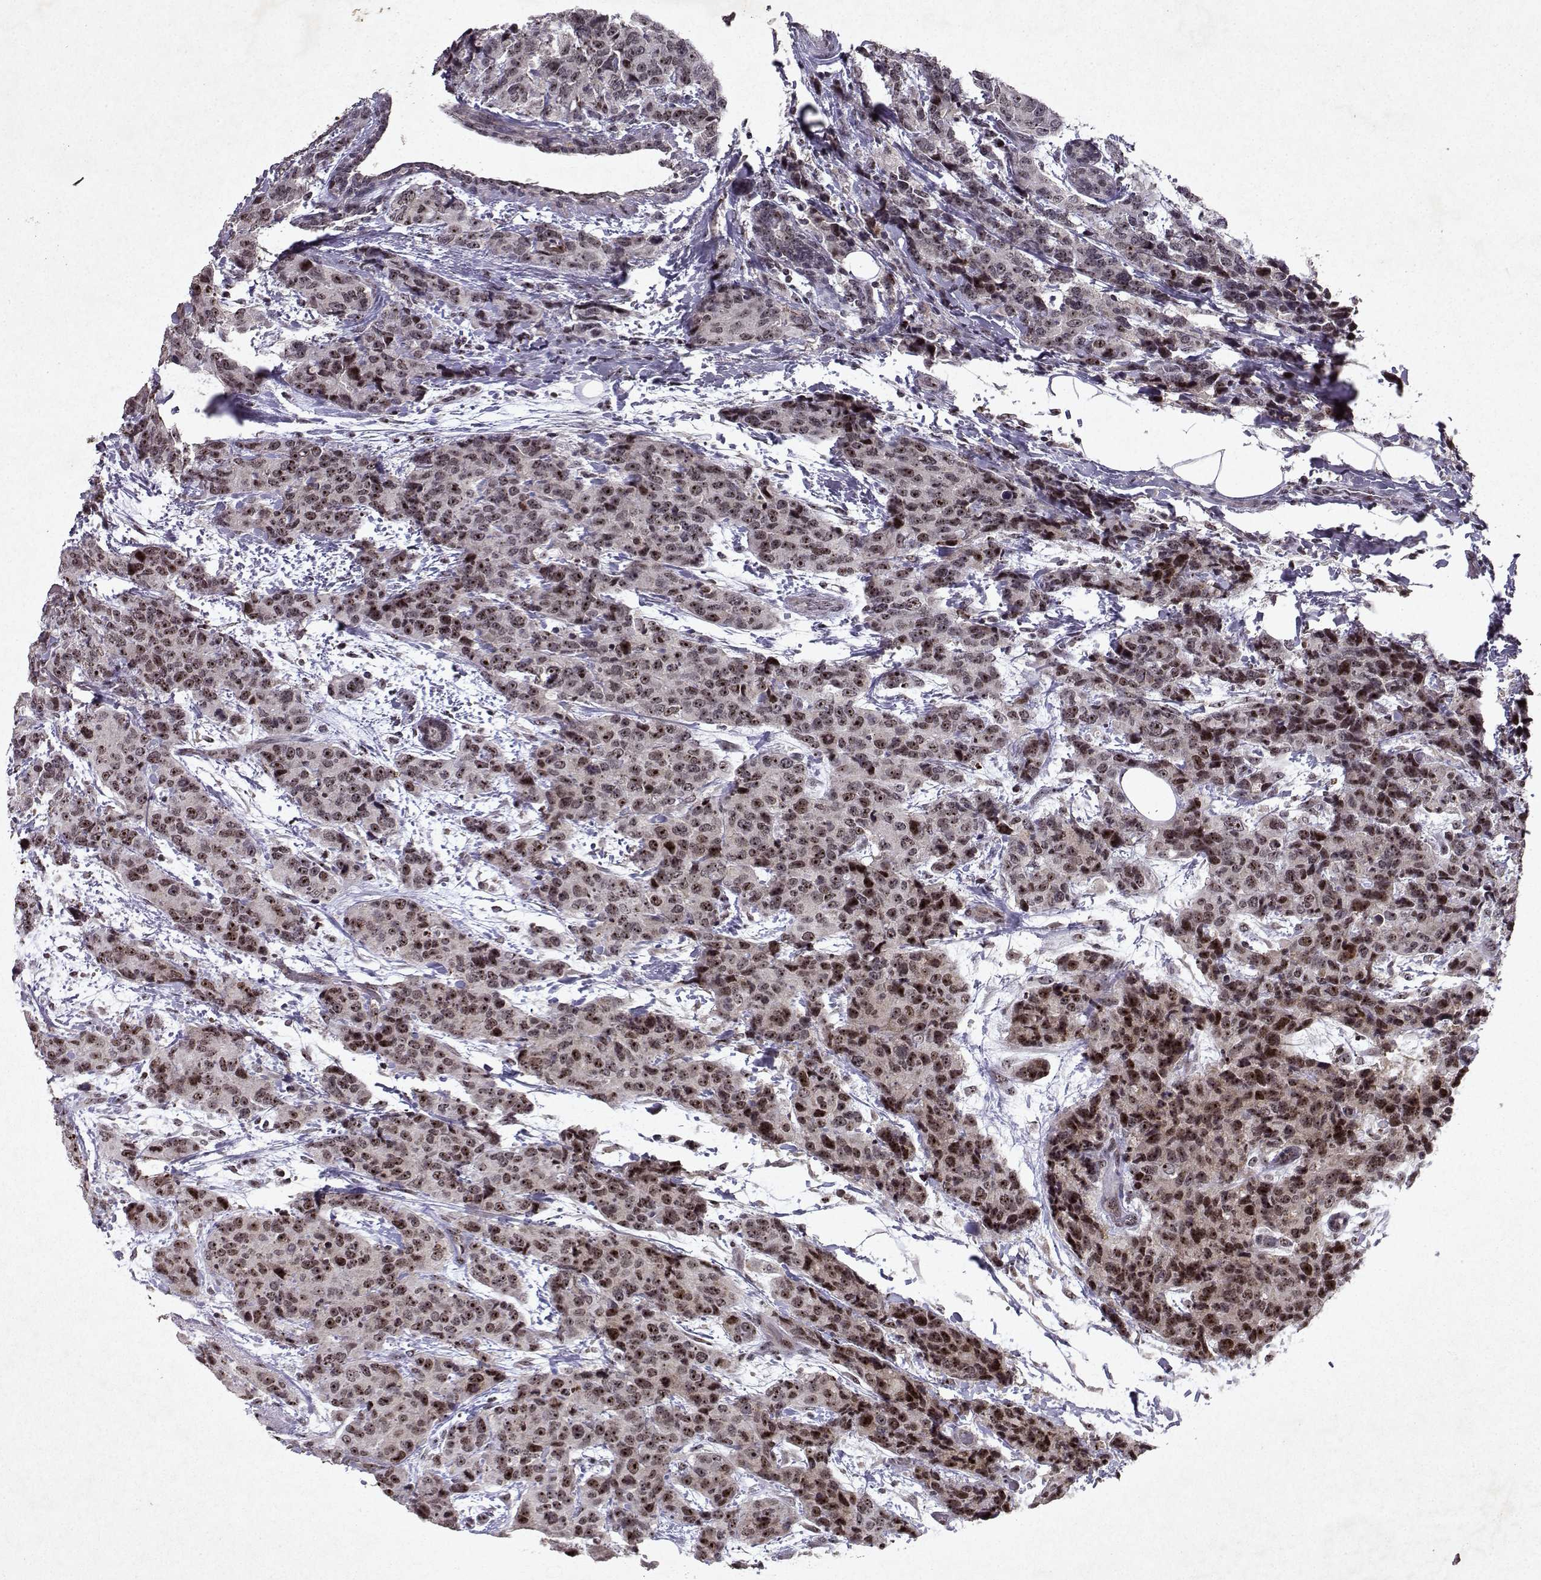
{"staining": {"intensity": "moderate", "quantity": ">75%", "location": "nuclear"}, "tissue": "breast cancer", "cell_type": "Tumor cells", "image_type": "cancer", "snomed": [{"axis": "morphology", "description": "Lobular carcinoma"}, {"axis": "topography", "description": "Breast"}], "caption": "Breast cancer stained with a protein marker reveals moderate staining in tumor cells.", "gene": "DDX56", "patient": {"sex": "female", "age": 59}}